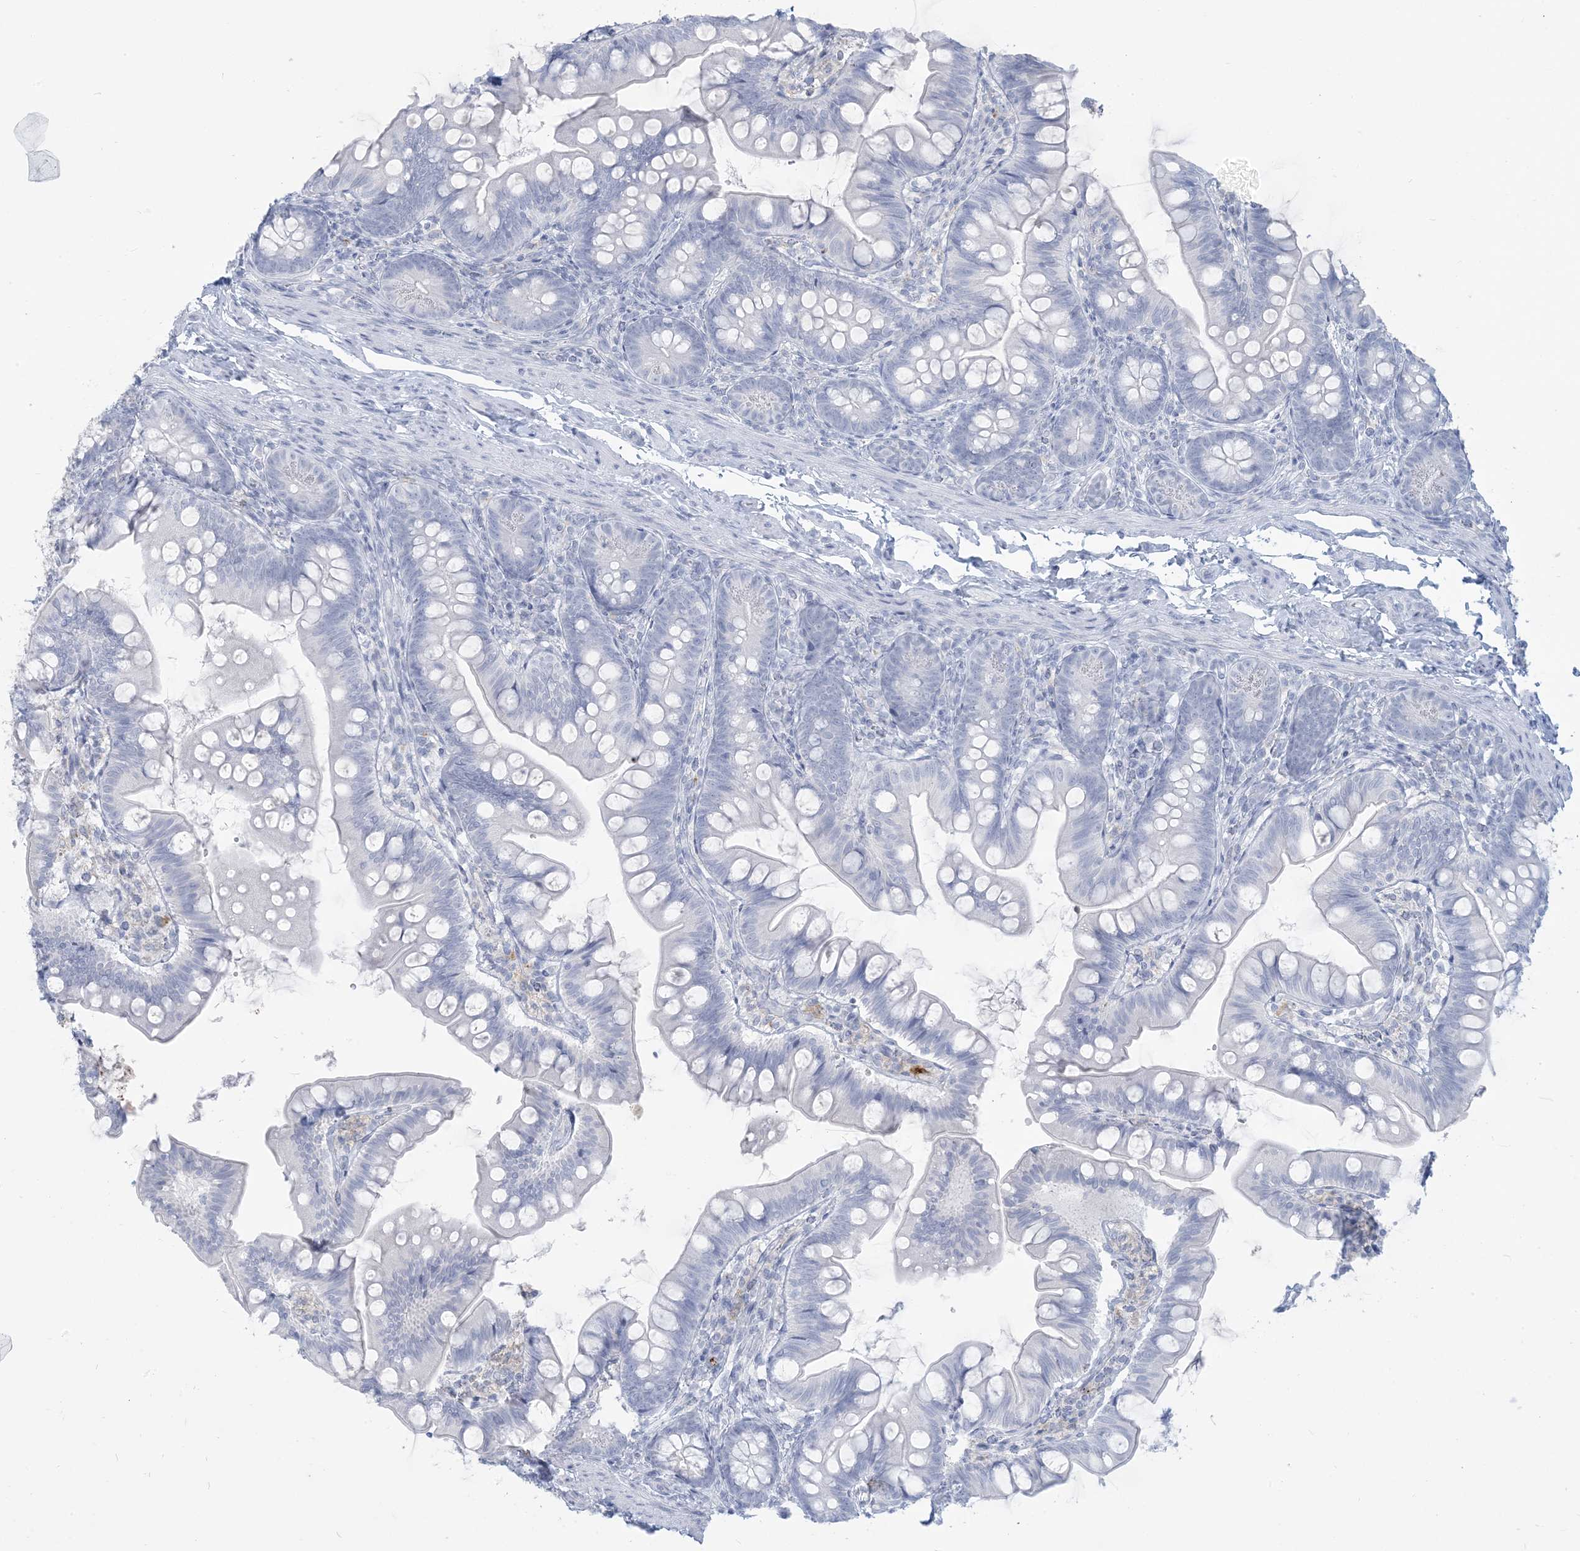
{"staining": {"intensity": "weak", "quantity": "<25%", "location": "cytoplasmic/membranous"}, "tissue": "small intestine", "cell_type": "Glandular cells", "image_type": "normal", "snomed": [{"axis": "morphology", "description": "Normal tissue, NOS"}, {"axis": "topography", "description": "Small intestine"}], "caption": "Immunohistochemistry (IHC) micrograph of benign small intestine stained for a protein (brown), which shows no staining in glandular cells.", "gene": "HLA", "patient": {"sex": "male", "age": 7}}